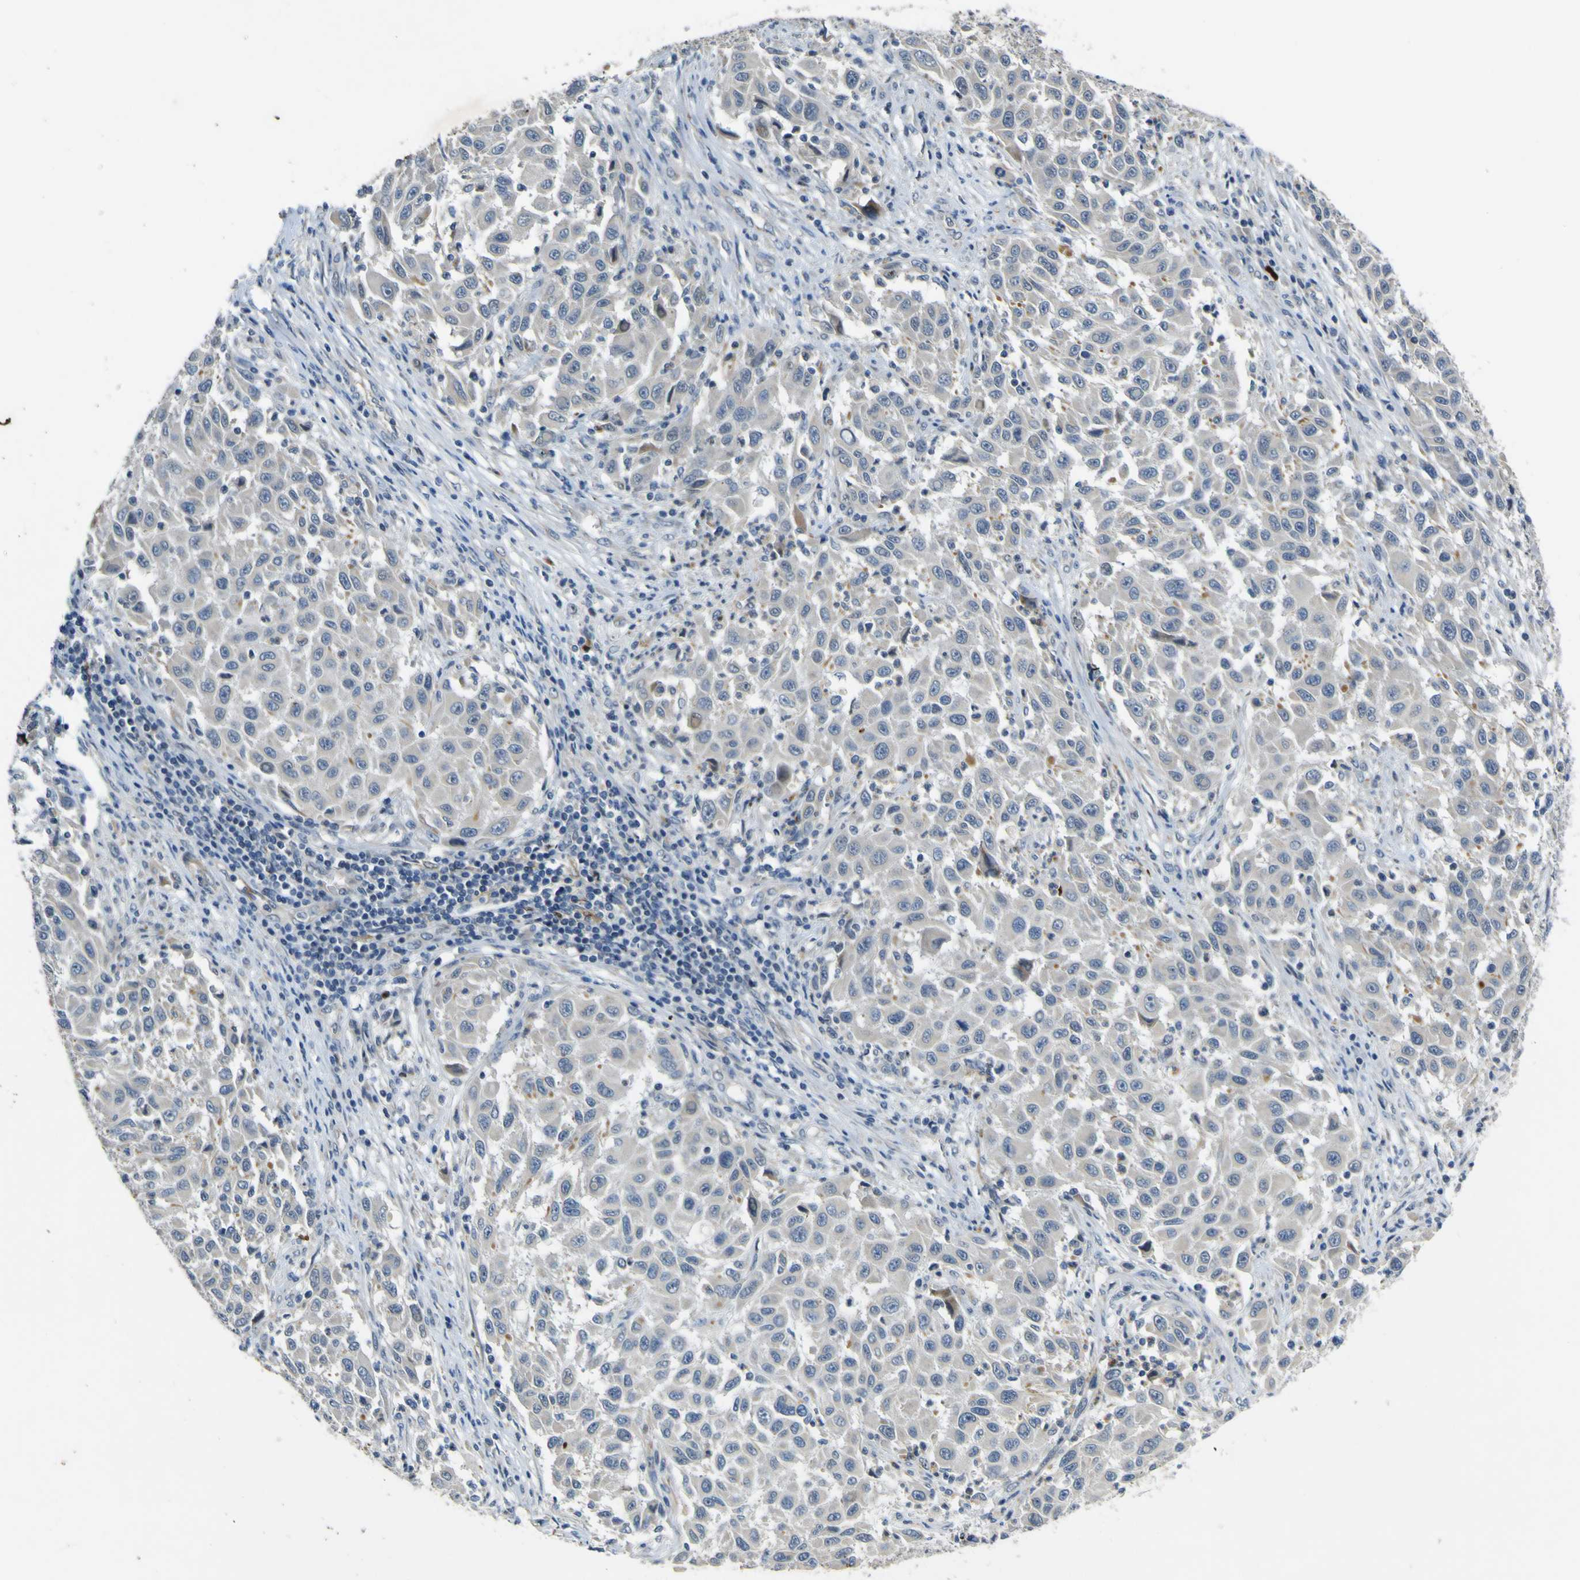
{"staining": {"intensity": "negative", "quantity": "none", "location": "none"}, "tissue": "melanoma", "cell_type": "Tumor cells", "image_type": "cancer", "snomed": [{"axis": "morphology", "description": "Malignant melanoma, Metastatic site"}, {"axis": "topography", "description": "Lymph node"}], "caption": "Tumor cells are negative for brown protein staining in malignant melanoma (metastatic site). The staining was performed using DAB to visualize the protein expression in brown, while the nuclei were stained in blue with hematoxylin (Magnification: 20x).", "gene": "LDLR", "patient": {"sex": "male", "age": 61}}